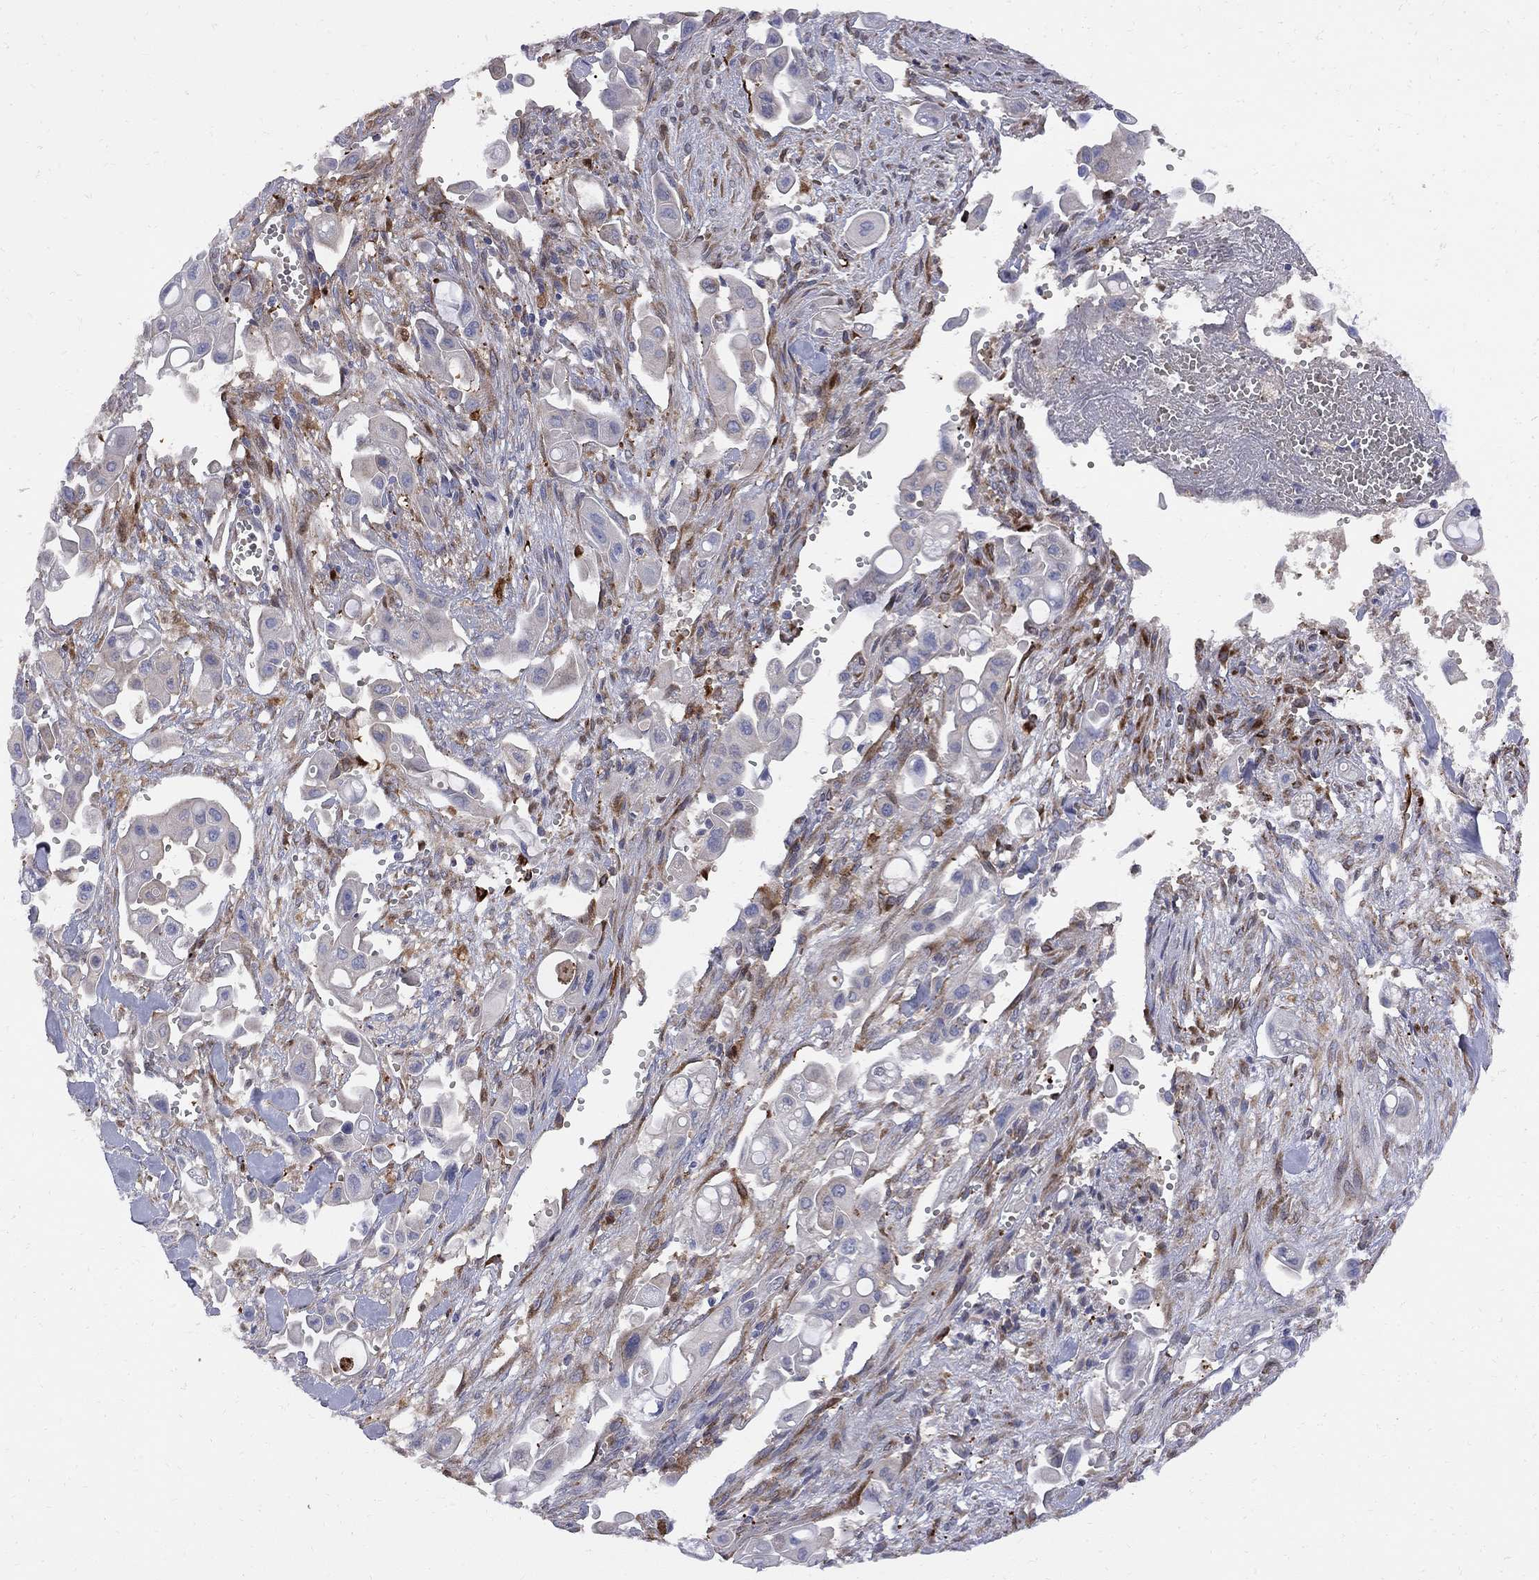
{"staining": {"intensity": "weak", "quantity": "<25%", "location": "cytoplasmic/membranous"}, "tissue": "pancreatic cancer", "cell_type": "Tumor cells", "image_type": "cancer", "snomed": [{"axis": "morphology", "description": "Adenocarcinoma, NOS"}, {"axis": "topography", "description": "Pancreas"}], "caption": "The photomicrograph exhibits no staining of tumor cells in pancreatic cancer (adenocarcinoma). The staining was performed using DAB (3,3'-diaminobenzidine) to visualize the protein expression in brown, while the nuclei were stained in blue with hematoxylin (Magnification: 20x).", "gene": "MTHFR", "patient": {"sex": "male", "age": 50}}